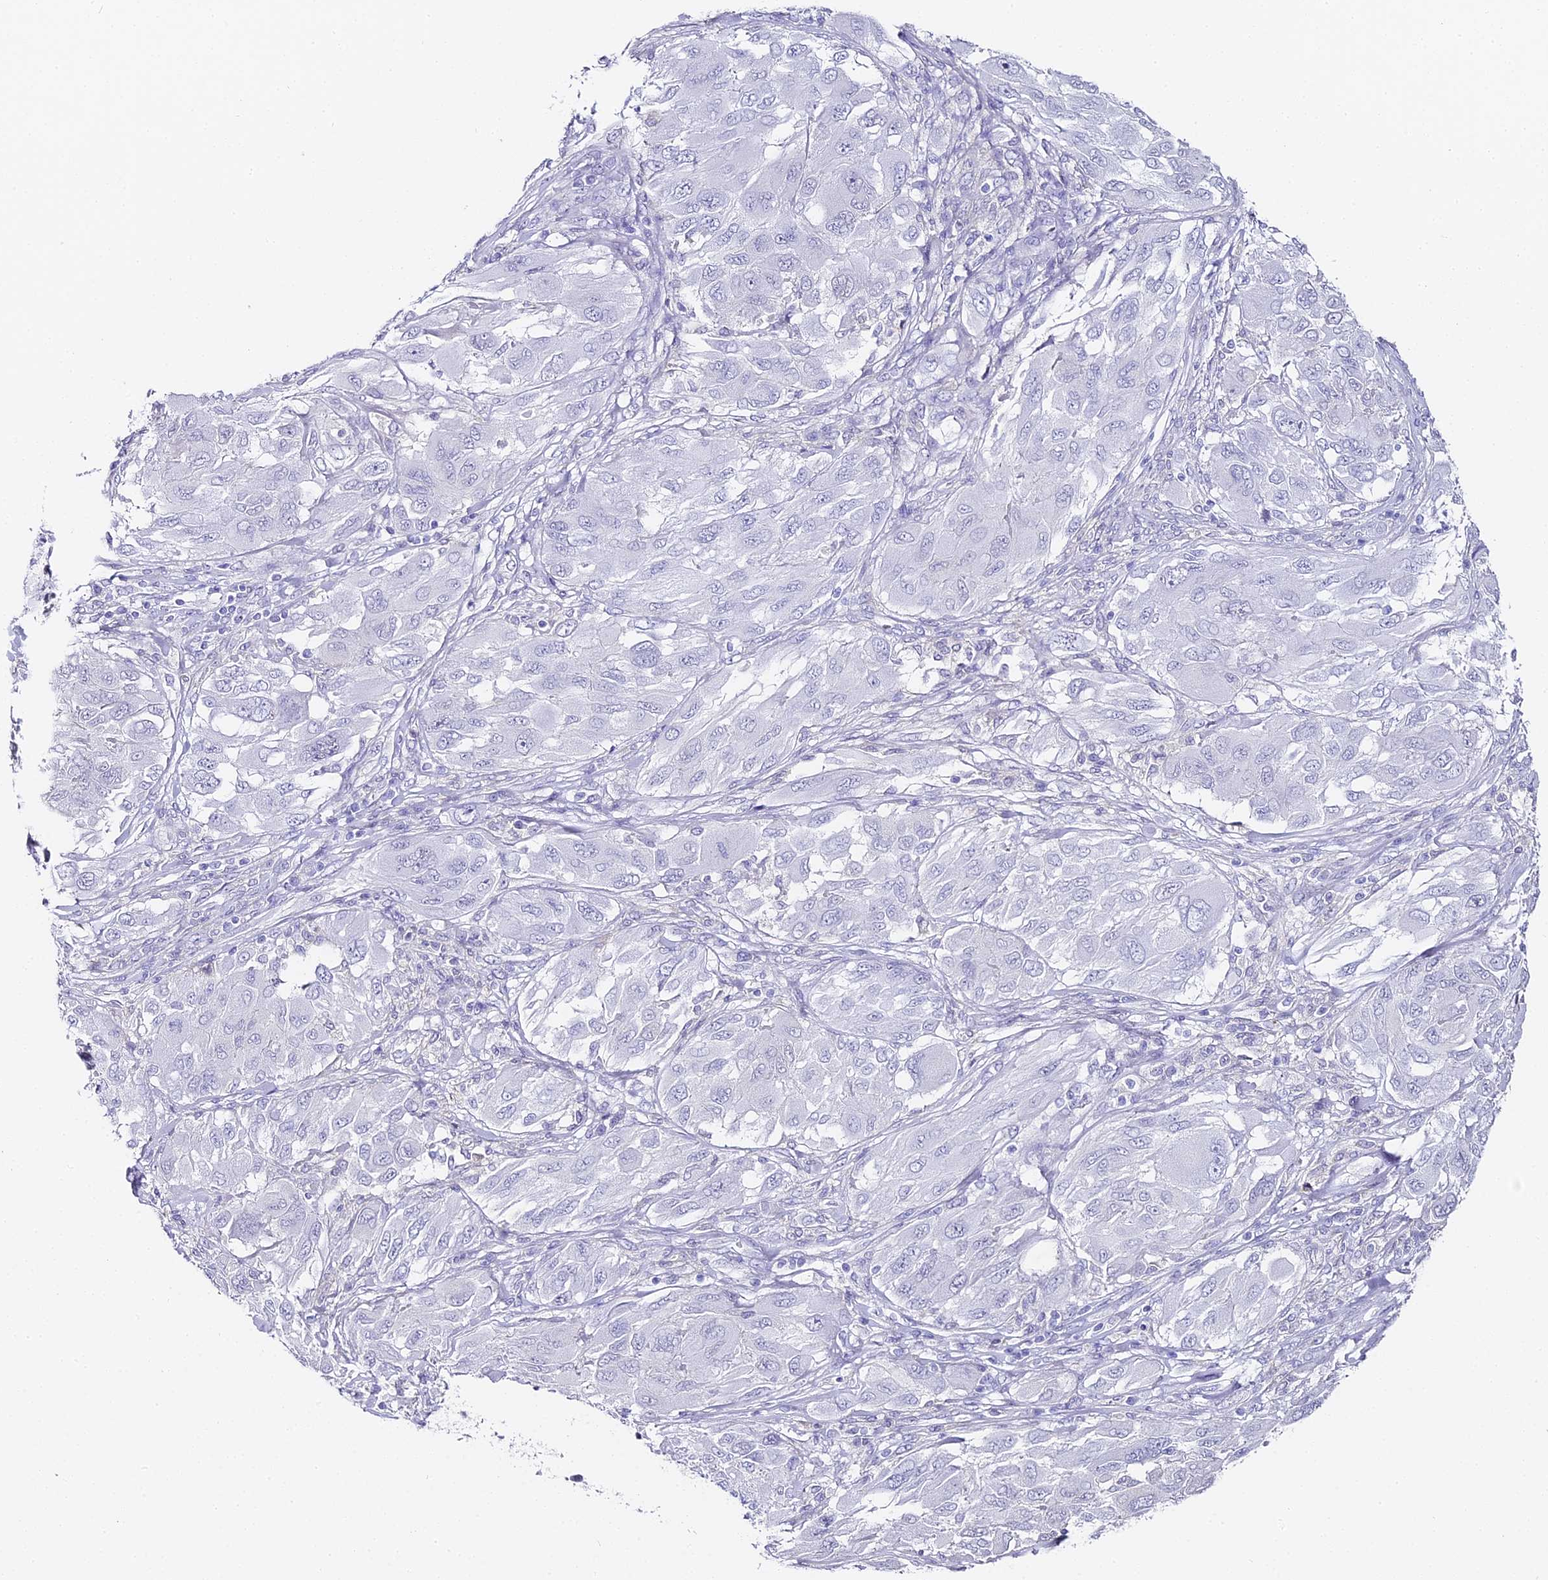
{"staining": {"intensity": "negative", "quantity": "none", "location": "none"}, "tissue": "melanoma", "cell_type": "Tumor cells", "image_type": "cancer", "snomed": [{"axis": "morphology", "description": "Malignant melanoma, NOS"}, {"axis": "topography", "description": "Skin"}], "caption": "Tumor cells are negative for protein expression in human malignant melanoma.", "gene": "ABHD14A-ACY1", "patient": {"sex": "female", "age": 91}}